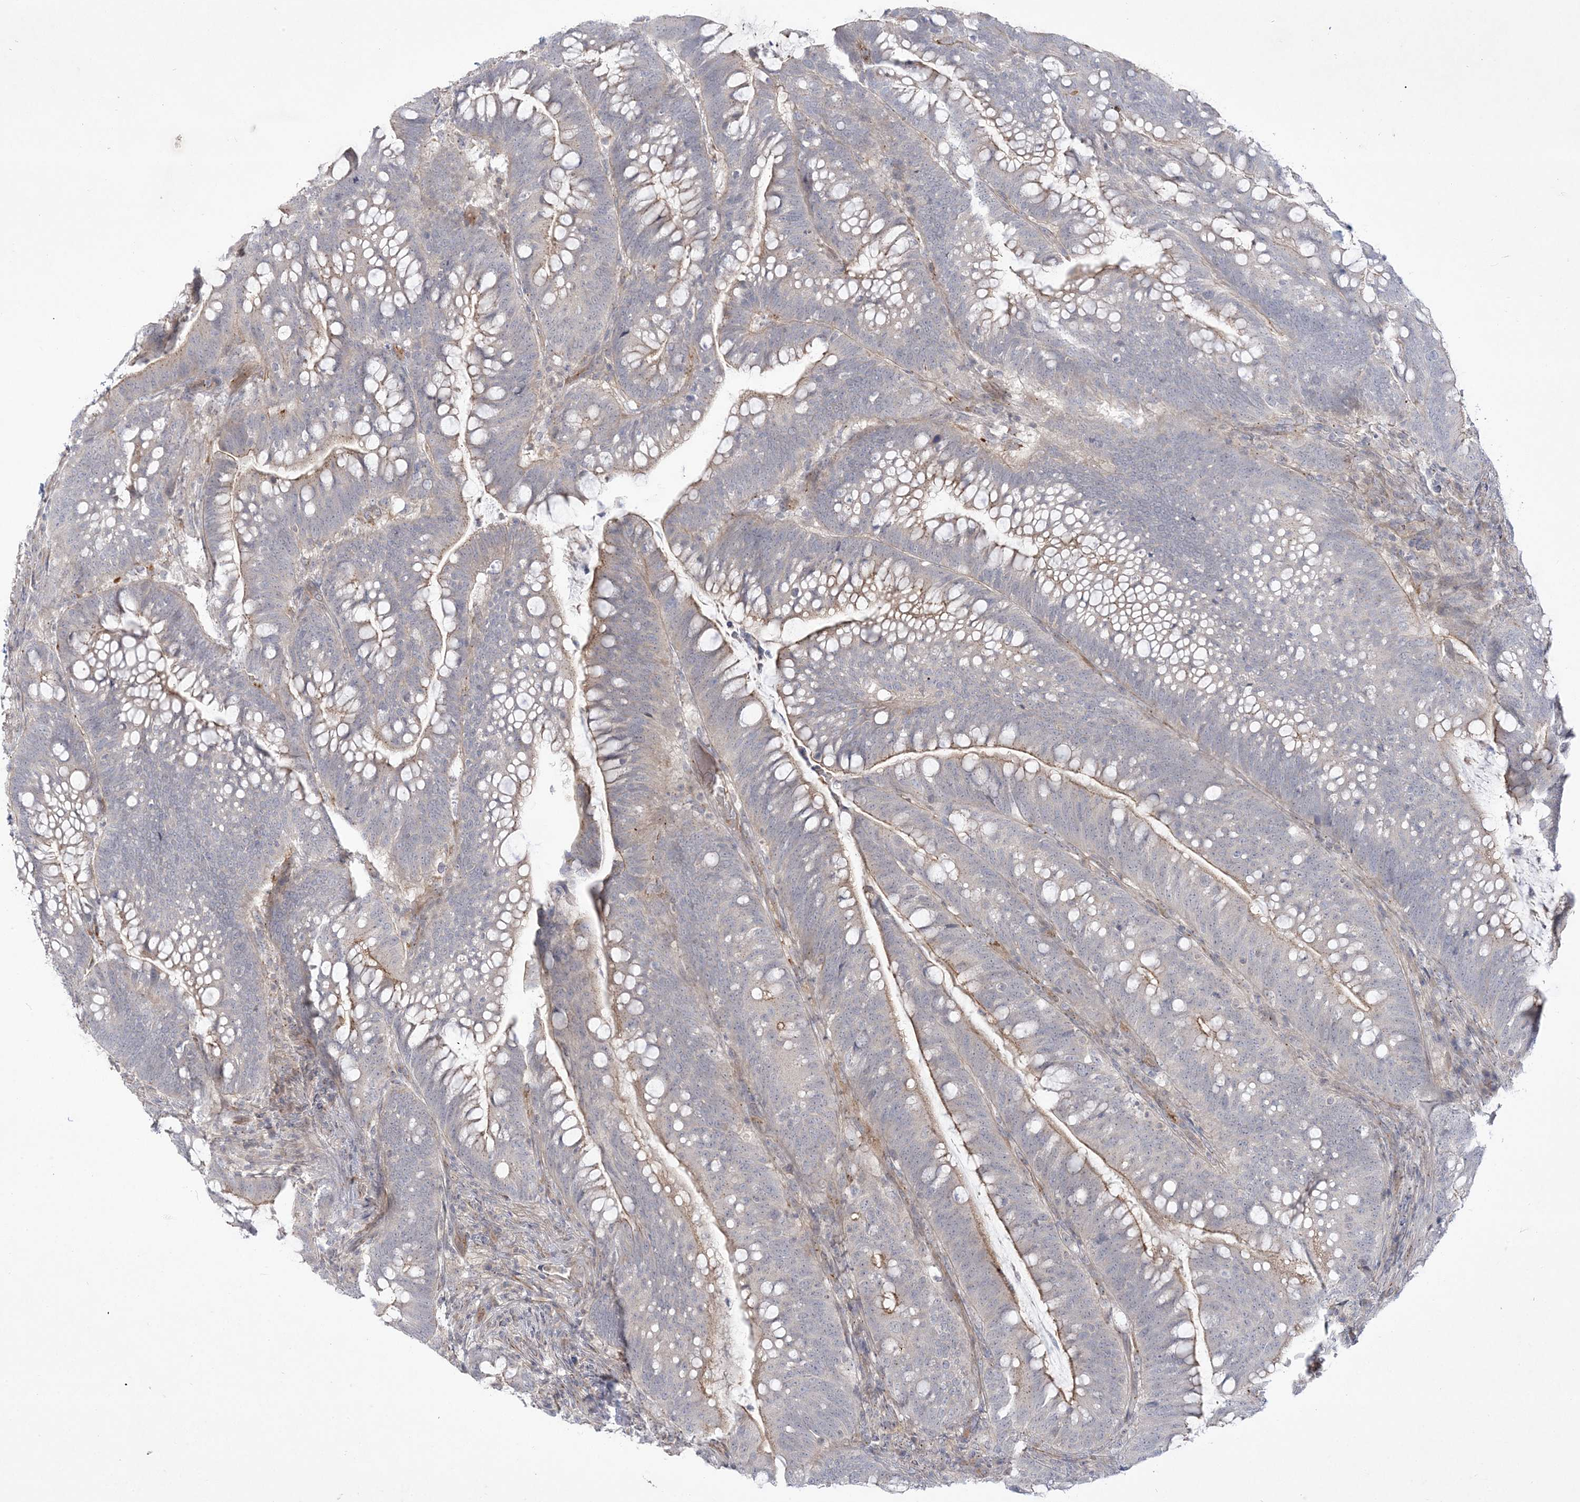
{"staining": {"intensity": "moderate", "quantity": "25%-75%", "location": "cytoplasmic/membranous"}, "tissue": "colorectal cancer", "cell_type": "Tumor cells", "image_type": "cancer", "snomed": [{"axis": "morphology", "description": "Adenocarcinoma, NOS"}, {"axis": "topography", "description": "Colon"}], "caption": "Moderate cytoplasmic/membranous expression for a protein is identified in approximately 25%-75% of tumor cells of colorectal cancer using immunohistochemistry.", "gene": "ADAMTS12", "patient": {"sex": "female", "age": 66}}